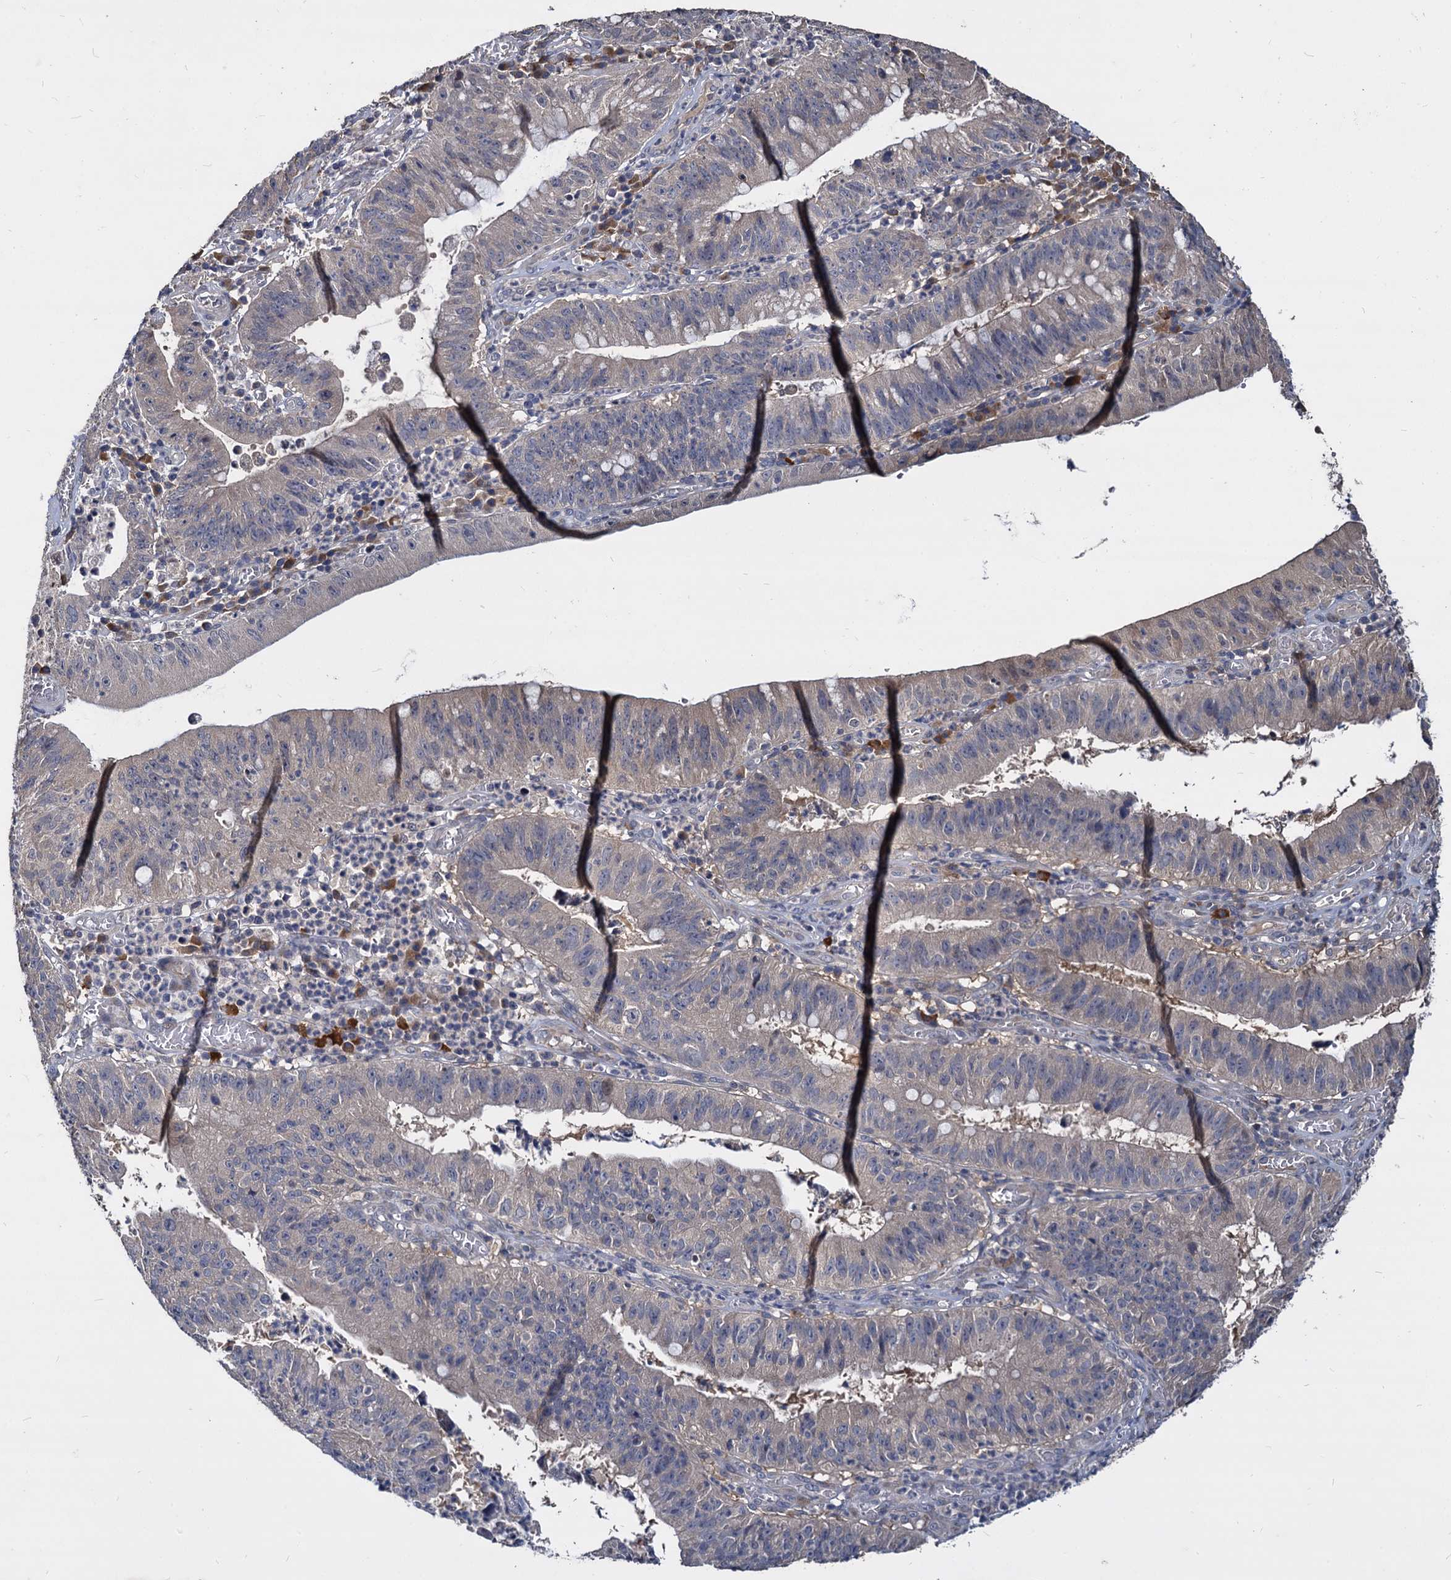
{"staining": {"intensity": "negative", "quantity": "none", "location": "none"}, "tissue": "stomach cancer", "cell_type": "Tumor cells", "image_type": "cancer", "snomed": [{"axis": "morphology", "description": "Adenocarcinoma, NOS"}, {"axis": "topography", "description": "Stomach"}], "caption": "Protein analysis of stomach adenocarcinoma exhibits no significant staining in tumor cells.", "gene": "CCDC184", "patient": {"sex": "male", "age": 59}}